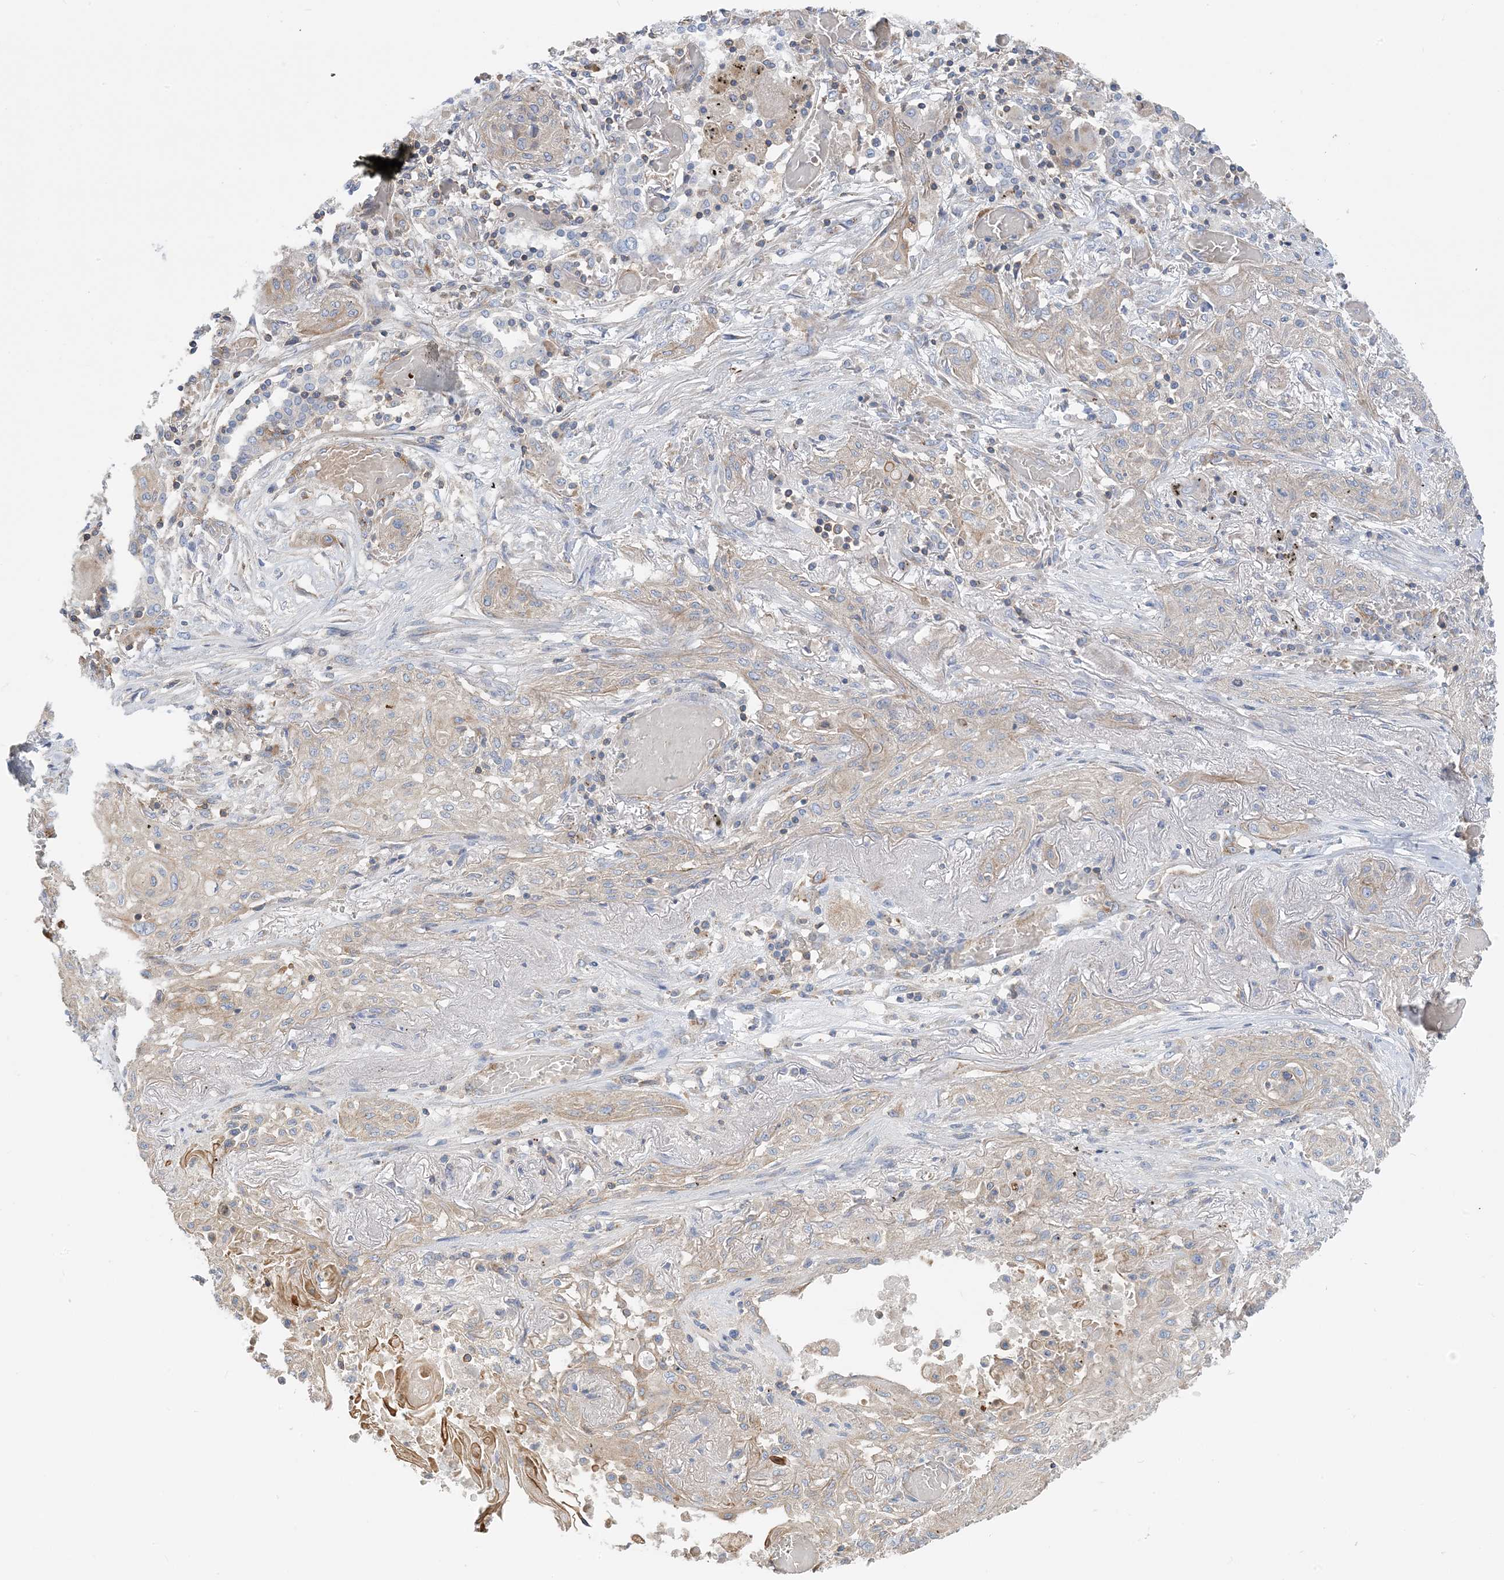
{"staining": {"intensity": "weak", "quantity": "<25%", "location": "cytoplasmic/membranous"}, "tissue": "lung cancer", "cell_type": "Tumor cells", "image_type": "cancer", "snomed": [{"axis": "morphology", "description": "Squamous cell carcinoma, NOS"}, {"axis": "topography", "description": "Lung"}], "caption": "IHC image of neoplastic tissue: lung squamous cell carcinoma stained with DAB (3,3'-diaminobenzidine) shows no significant protein staining in tumor cells.", "gene": "CALHM5", "patient": {"sex": "female", "age": 47}}